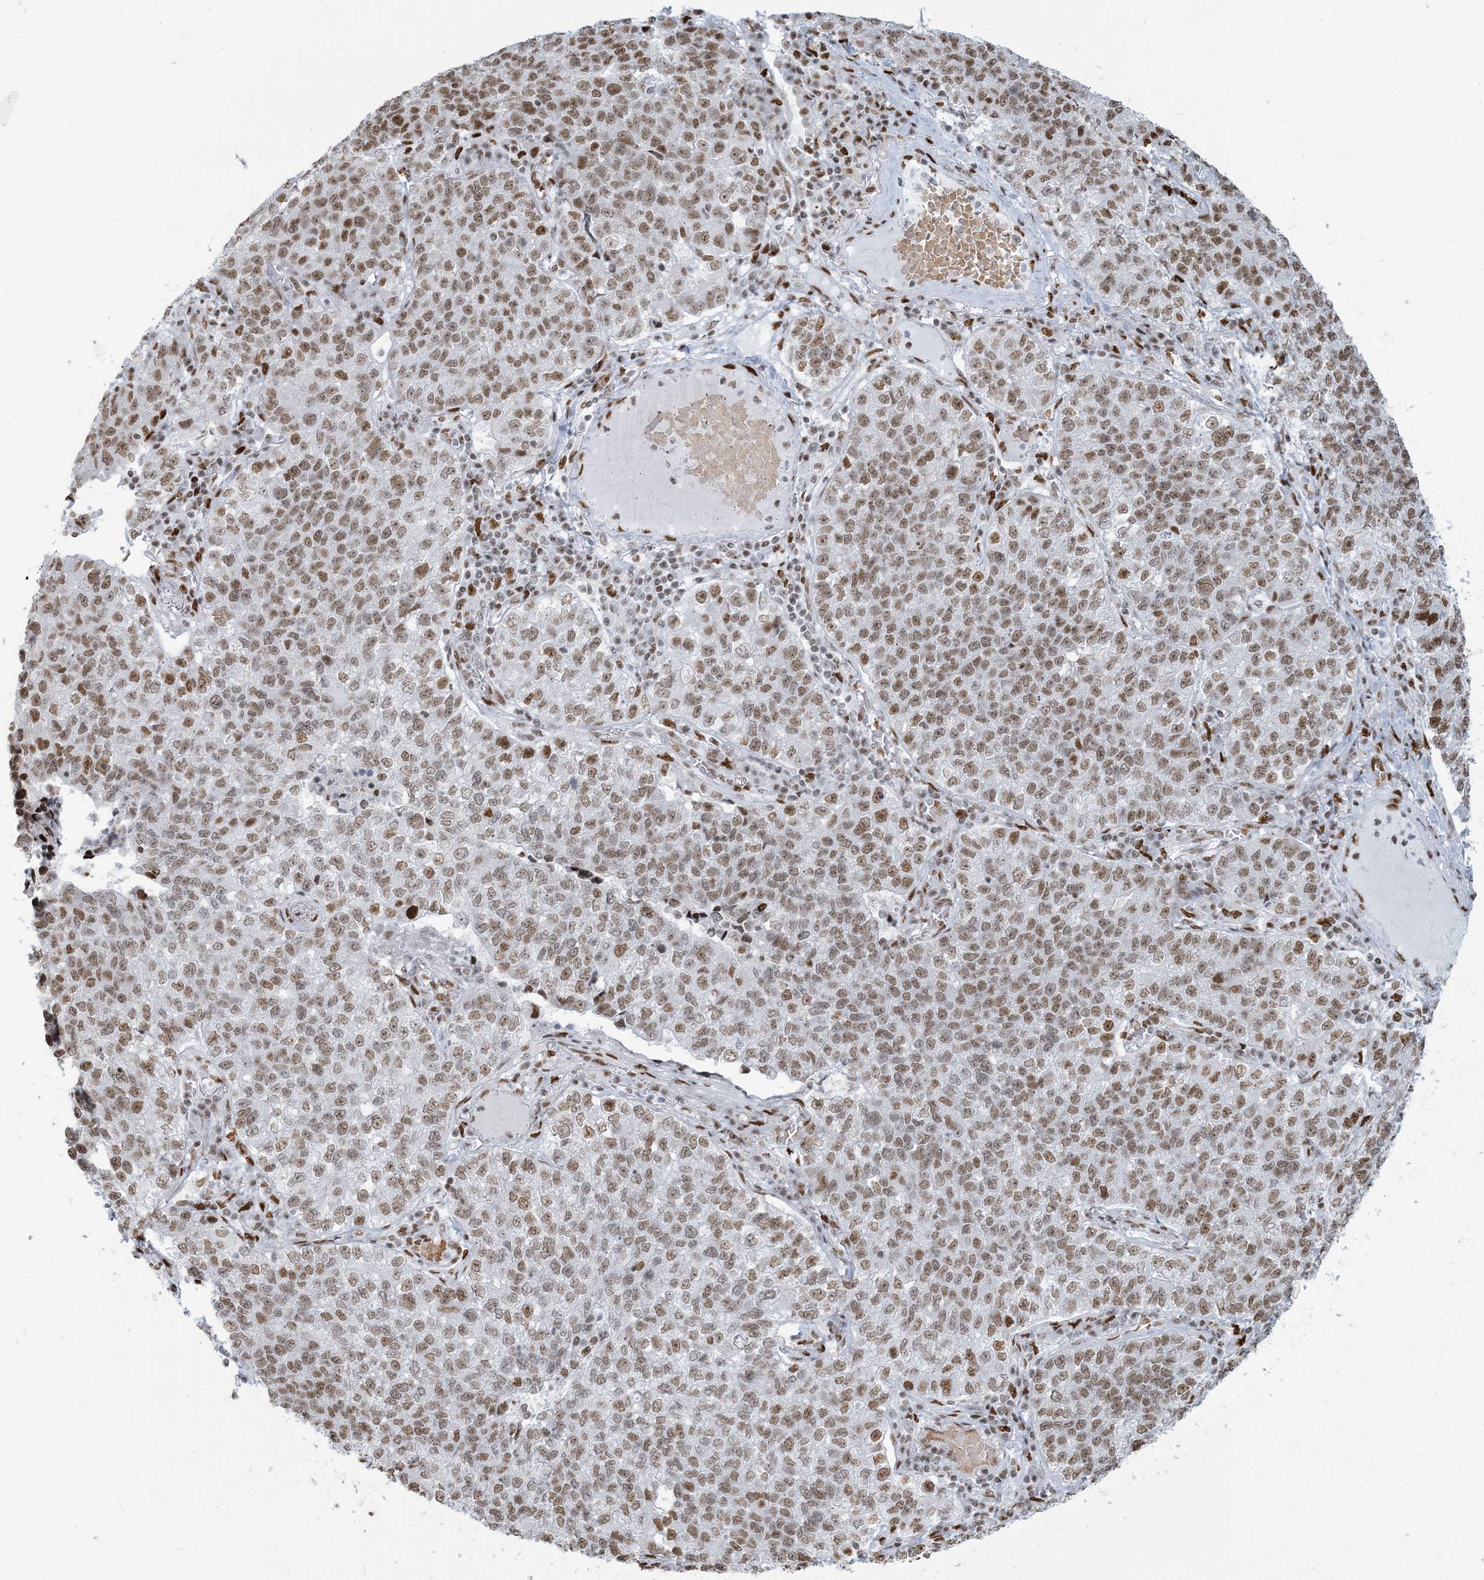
{"staining": {"intensity": "moderate", "quantity": ">75%", "location": "nuclear"}, "tissue": "lung cancer", "cell_type": "Tumor cells", "image_type": "cancer", "snomed": [{"axis": "morphology", "description": "Adenocarcinoma, NOS"}, {"axis": "topography", "description": "Lung"}], "caption": "Moderate nuclear protein positivity is identified in about >75% of tumor cells in lung cancer.", "gene": "STAG1", "patient": {"sex": "male", "age": 49}}